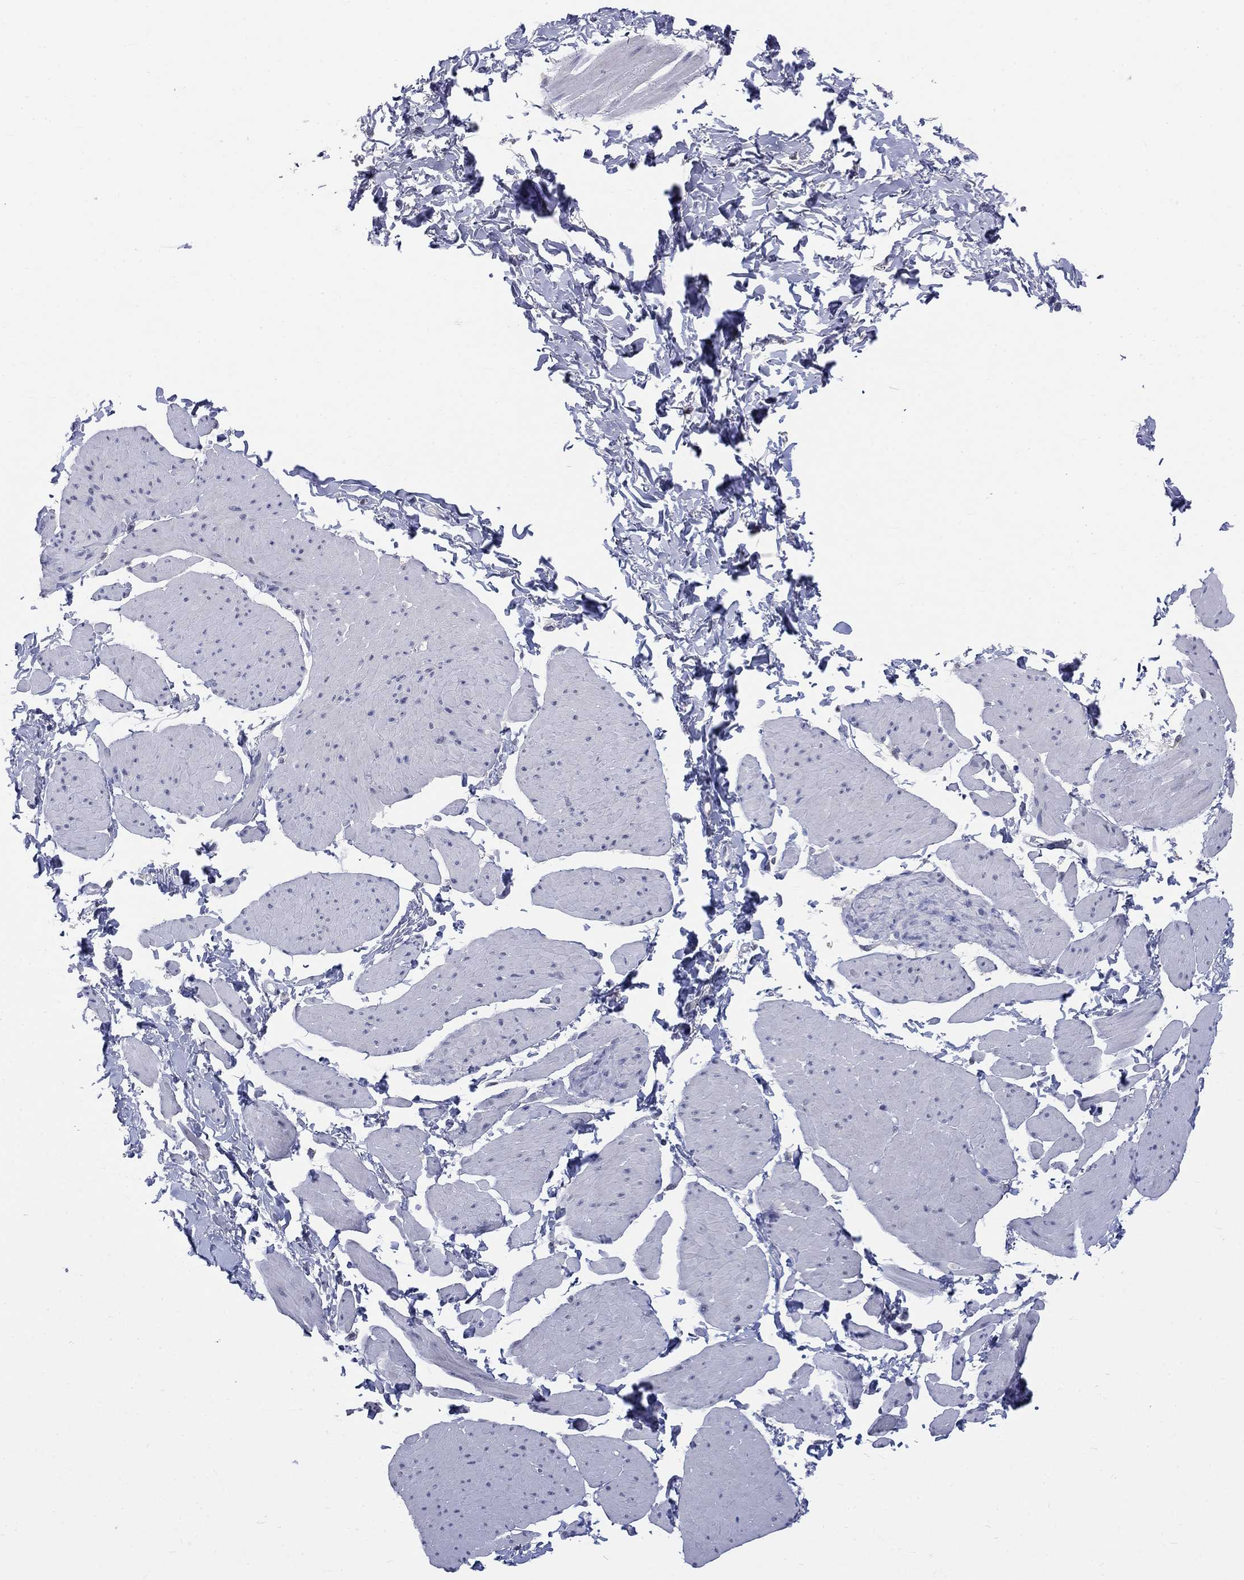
{"staining": {"intensity": "negative", "quantity": "none", "location": "none"}, "tissue": "smooth muscle", "cell_type": "Smooth muscle cells", "image_type": "normal", "snomed": [{"axis": "morphology", "description": "Normal tissue, NOS"}, {"axis": "topography", "description": "Adipose tissue"}, {"axis": "topography", "description": "Smooth muscle"}, {"axis": "topography", "description": "Peripheral nerve tissue"}], "caption": "Immunohistochemical staining of unremarkable human smooth muscle exhibits no significant positivity in smooth muscle cells.", "gene": "EGFLAM", "patient": {"sex": "male", "age": 83}}